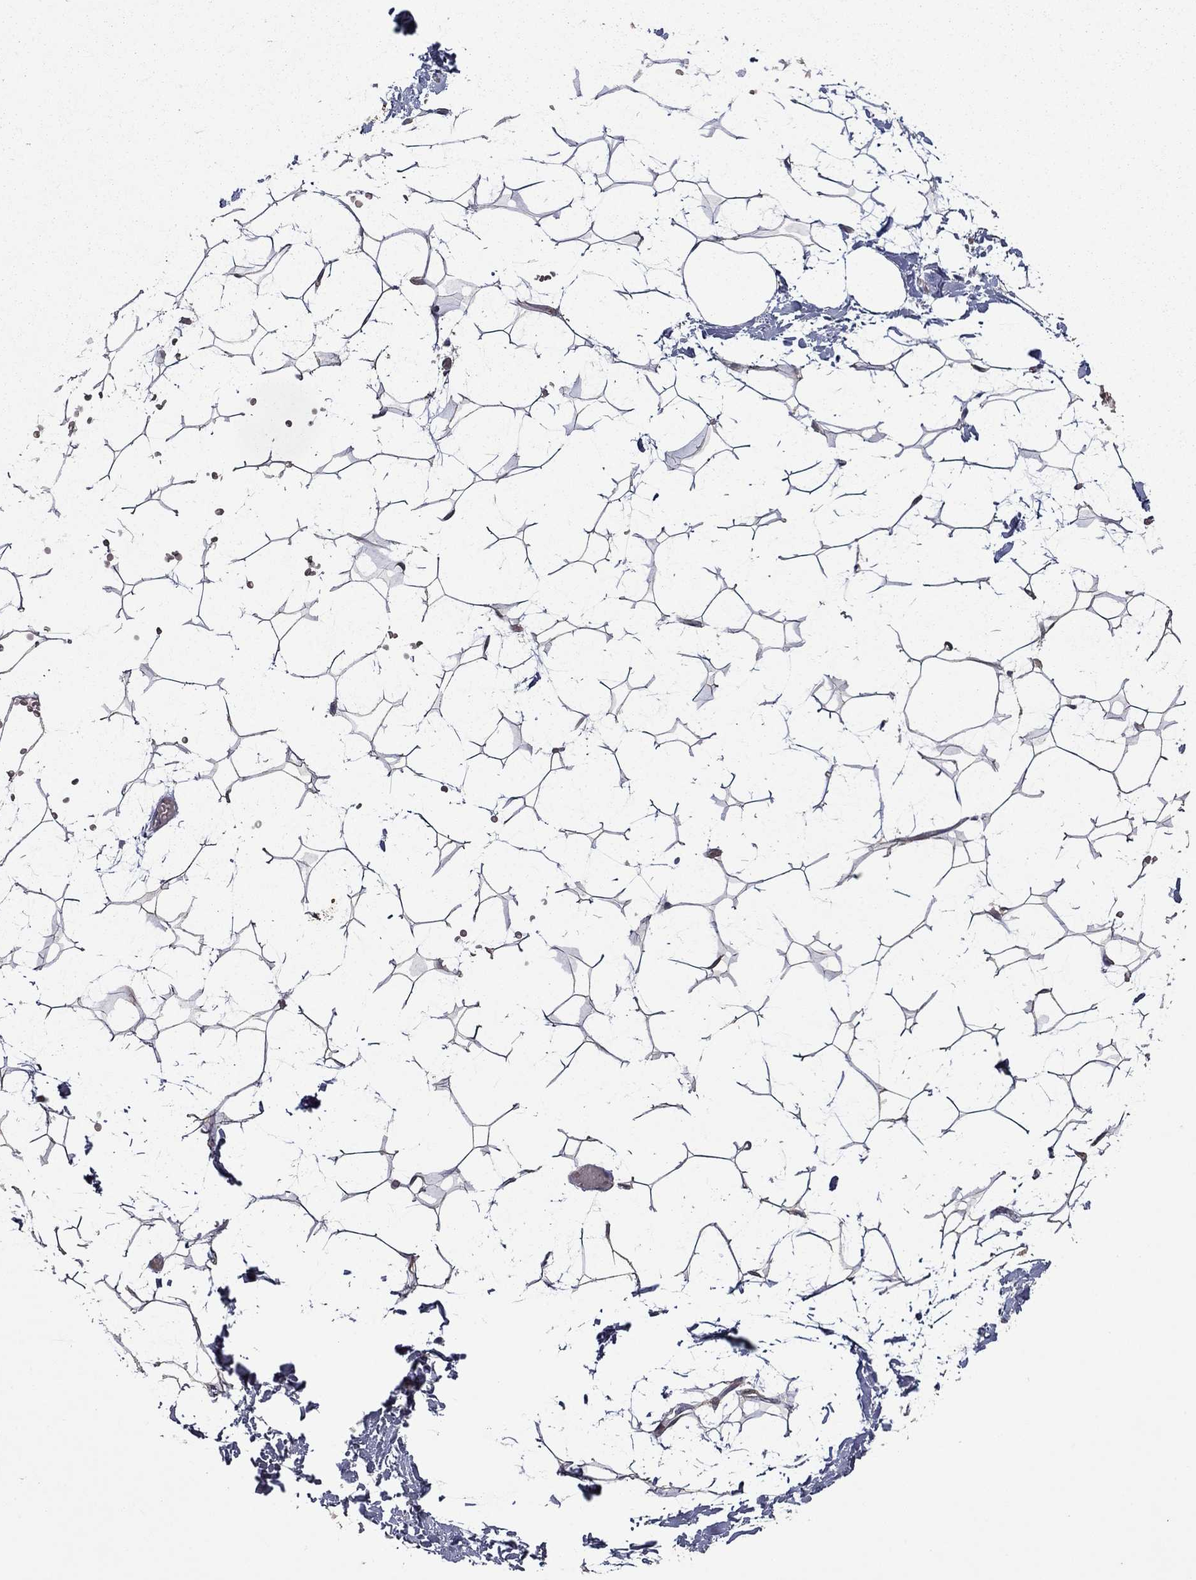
{"staining": {"intensity": "negative", "quantity": "none", "location": "none"}, "tissue": "adipose tissue", "cell_type": "Adipocytes", "image_type": "normal", "snomed": [{"axis": "morphology", "description": "Normal tissue, NOS"}, {"axis": "topography", "description": "Skin"}, {"axis": "topography", "description": "Peripheral nerve tissue"}], "caption": "Immunohistochemistry (IHC) histopathology image of normal adipose tissue: human adipose tissue stained with DAB shows no significant protein positivity in adipocytes. (DAB (3,3'-diaminobenzidine) IHC visualized using brightfield microscopy, high magnification).", "gene": "SATB1", "patient": {"sex": "female", "age": 56}}